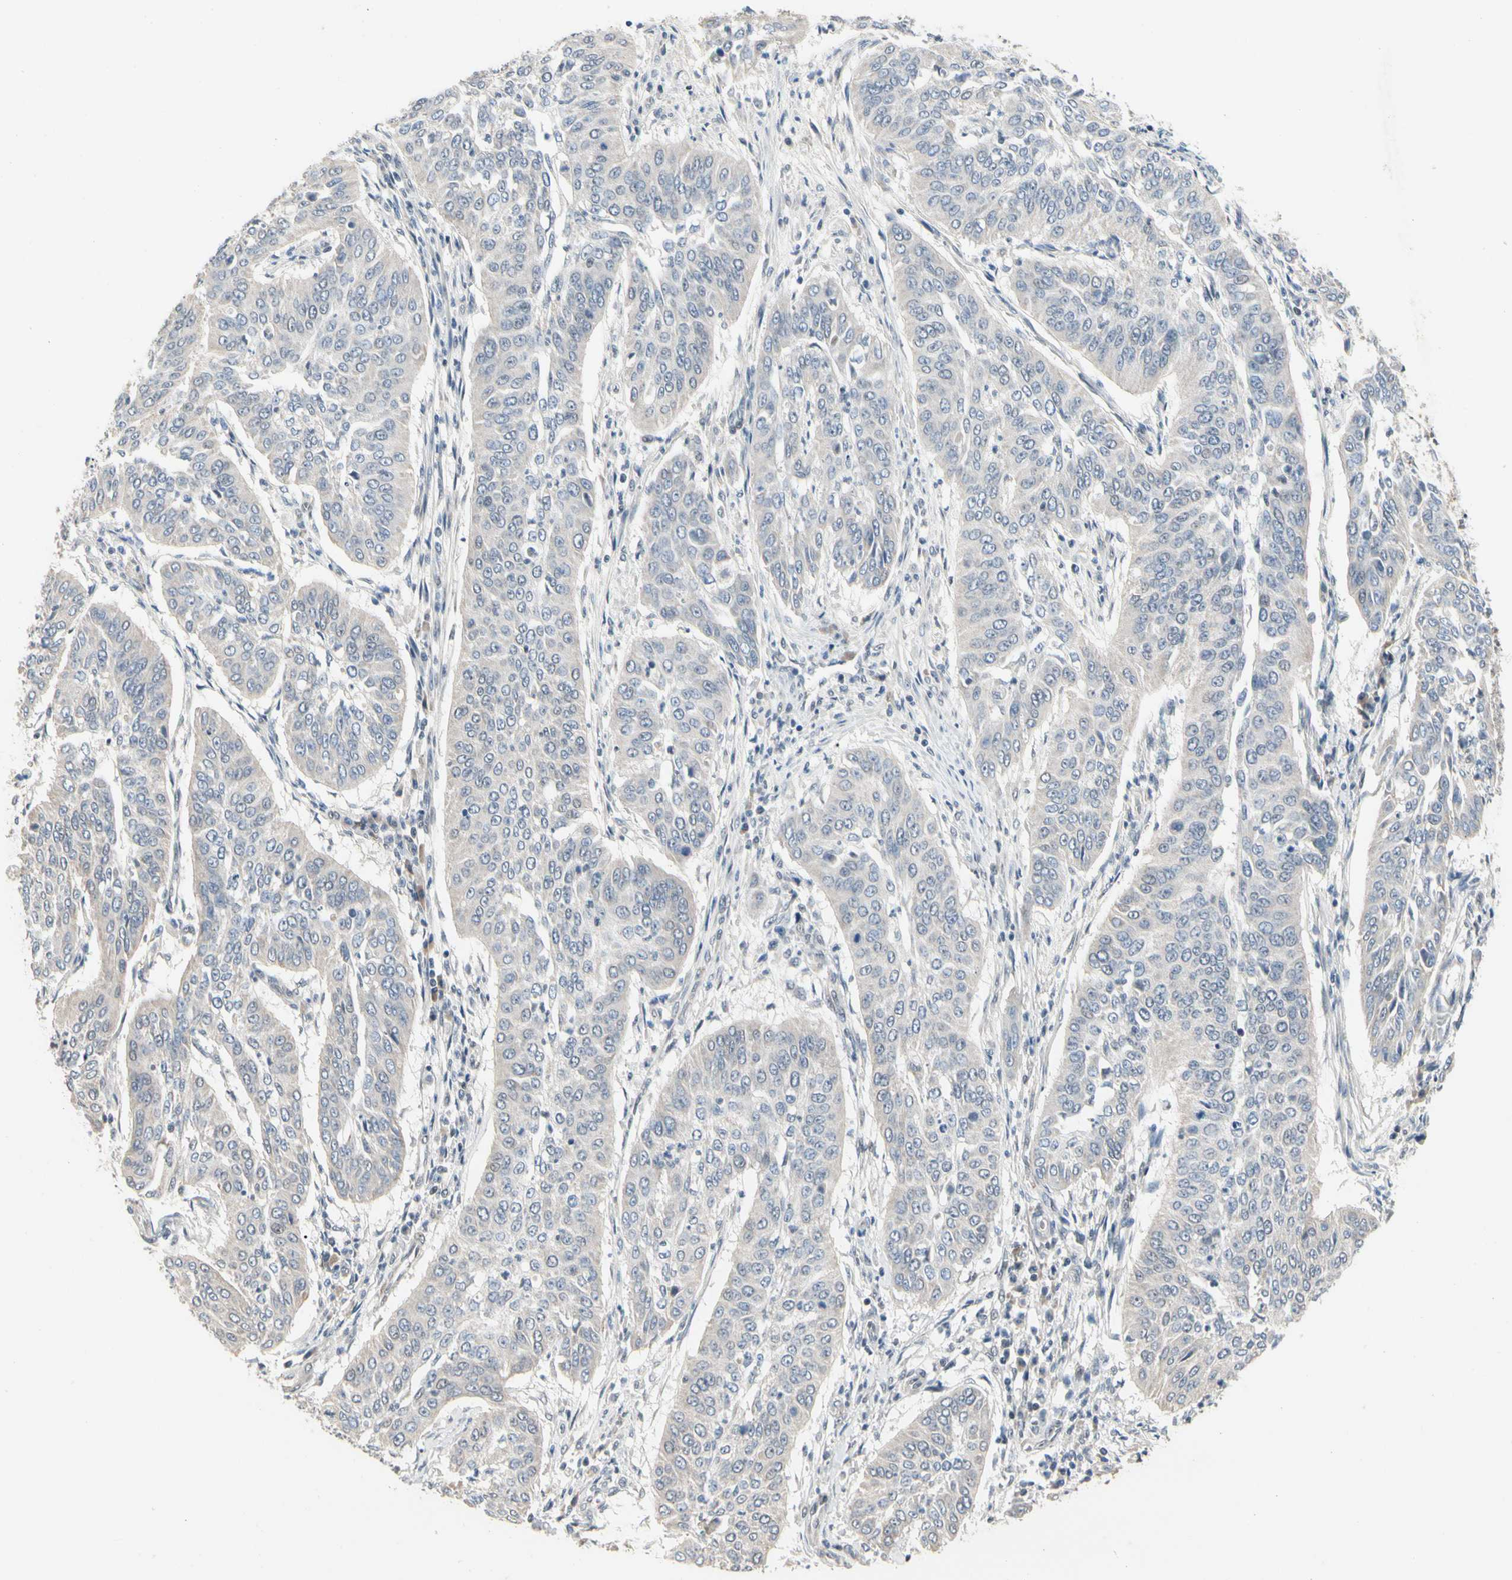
{"staining": {"intensity": "negative", "quantity": "none", "location": "none"}, "tissue": "cervical cancer", "cell_type": "Tumor cells", "image_type": "cancer", "snomed": [{"axis": "morphology", "description": "Normal tissue, NOS"}, {"axis": "morphology", "description": "Squamous cell carcinoma, NOS"}, {"axis": "topography", "description": "Cervix"}], "caption": "IHC micrograph of cervical cancer (squamous cell carcinoma) stained for a protein (brown), which exhibits no staining in tumor cells. (DAB immunohistochemistry with hematoxylin counter stain).", "gene": "GREM1", "patient": {"sex": "female", "age": 39}}